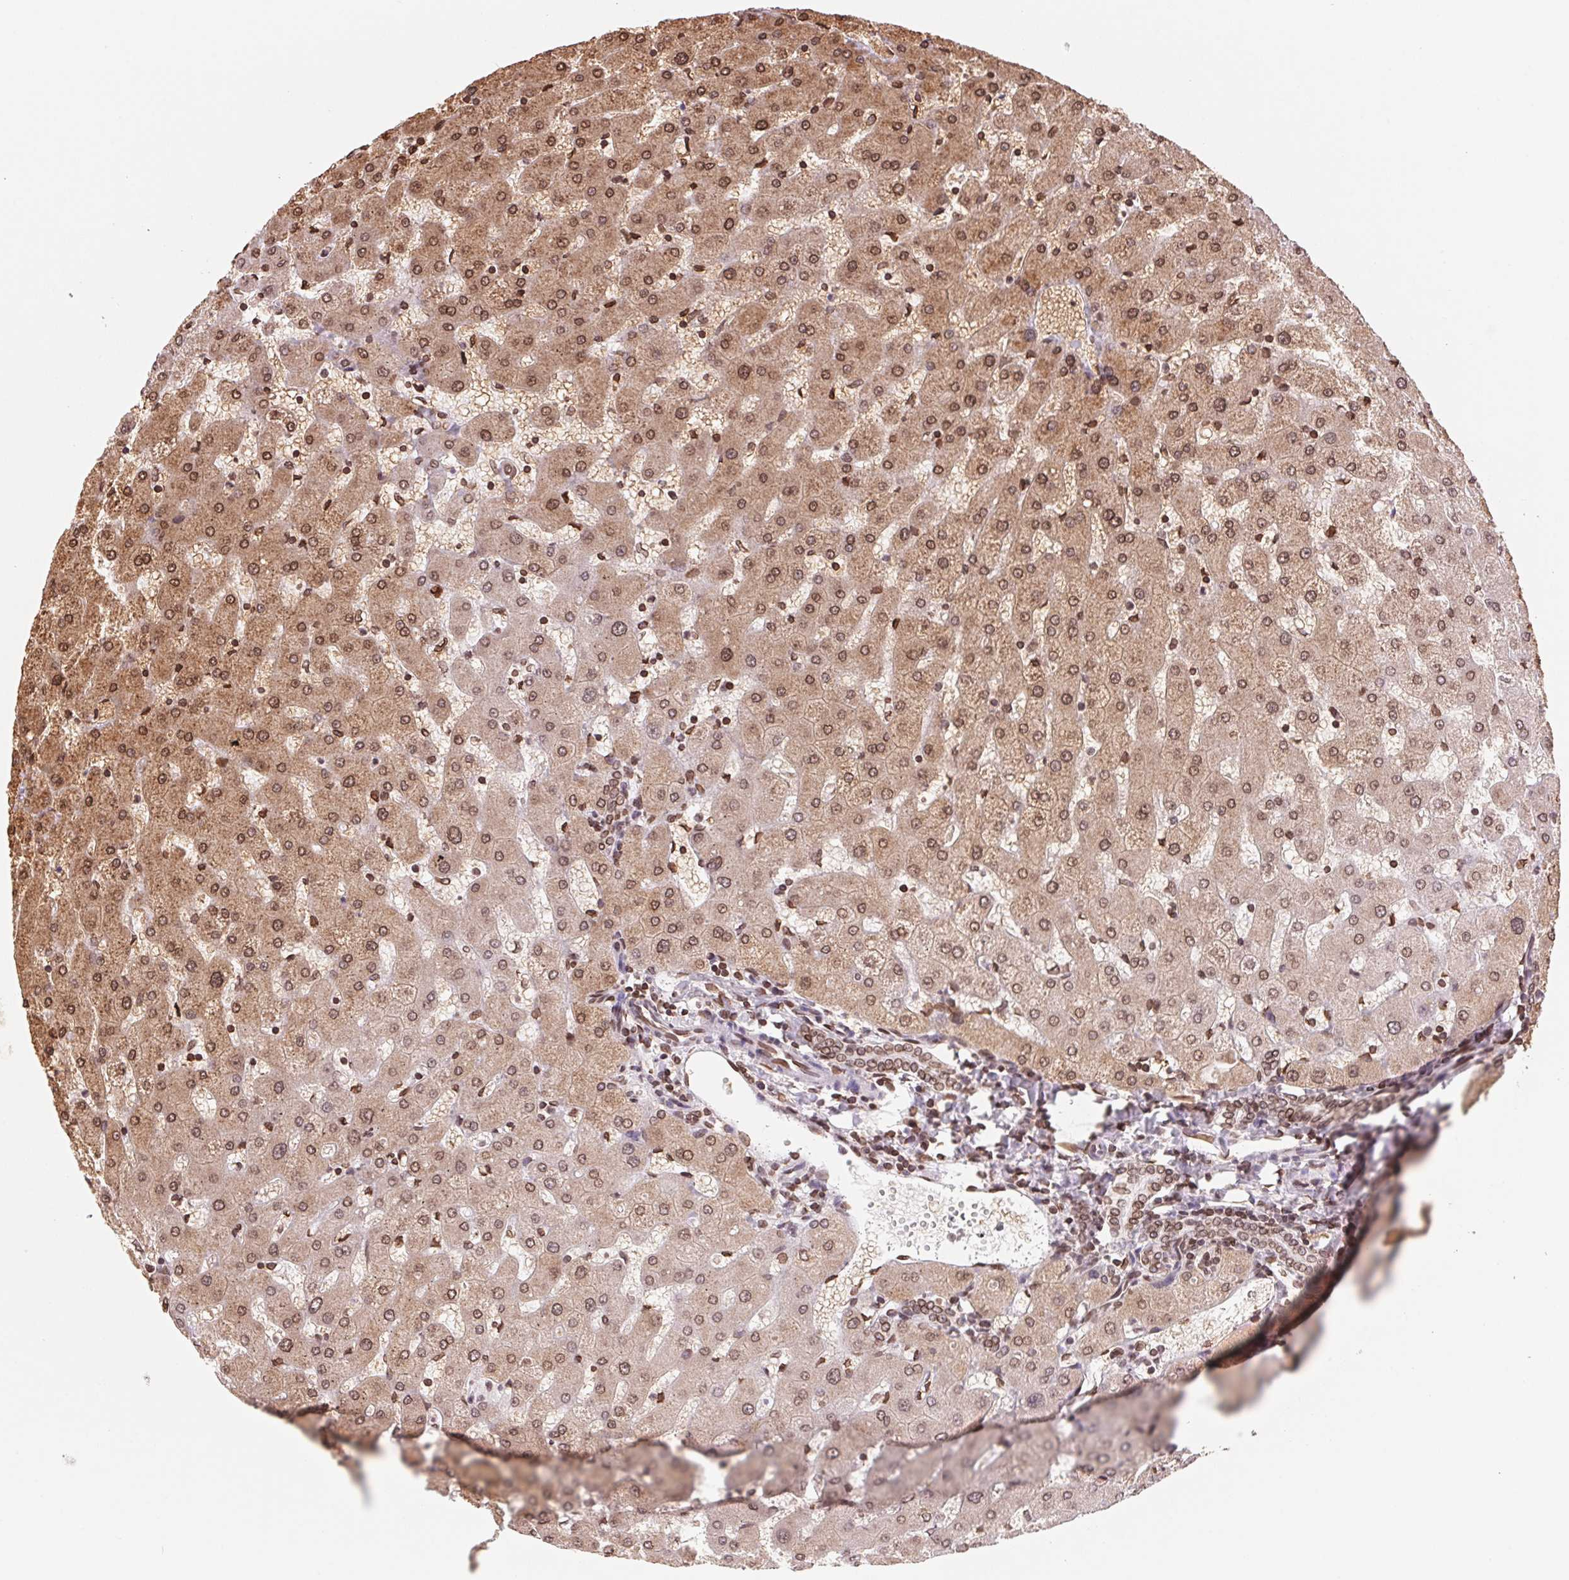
{"staining": {"intensity": "moderate", "quantity": ">75%", "location": "cytoplasmic/membranous,nuclear"}, "tissue": "liver", "cell_type": "Cholangiocytes", "image_type": "normal", "snomed": [{"axis": "morphology", "description": "Normal tissue, NOS"}, {"axis": "topography", "description": "Liver"}], "caption": "The immunohistochemical stain shows moderate cytoplasmic/membranous,nuclear staining in cholangiocytes of benign liver.", "gene": "LMNB2", "patient": {"sex": "female", "age": 63}}